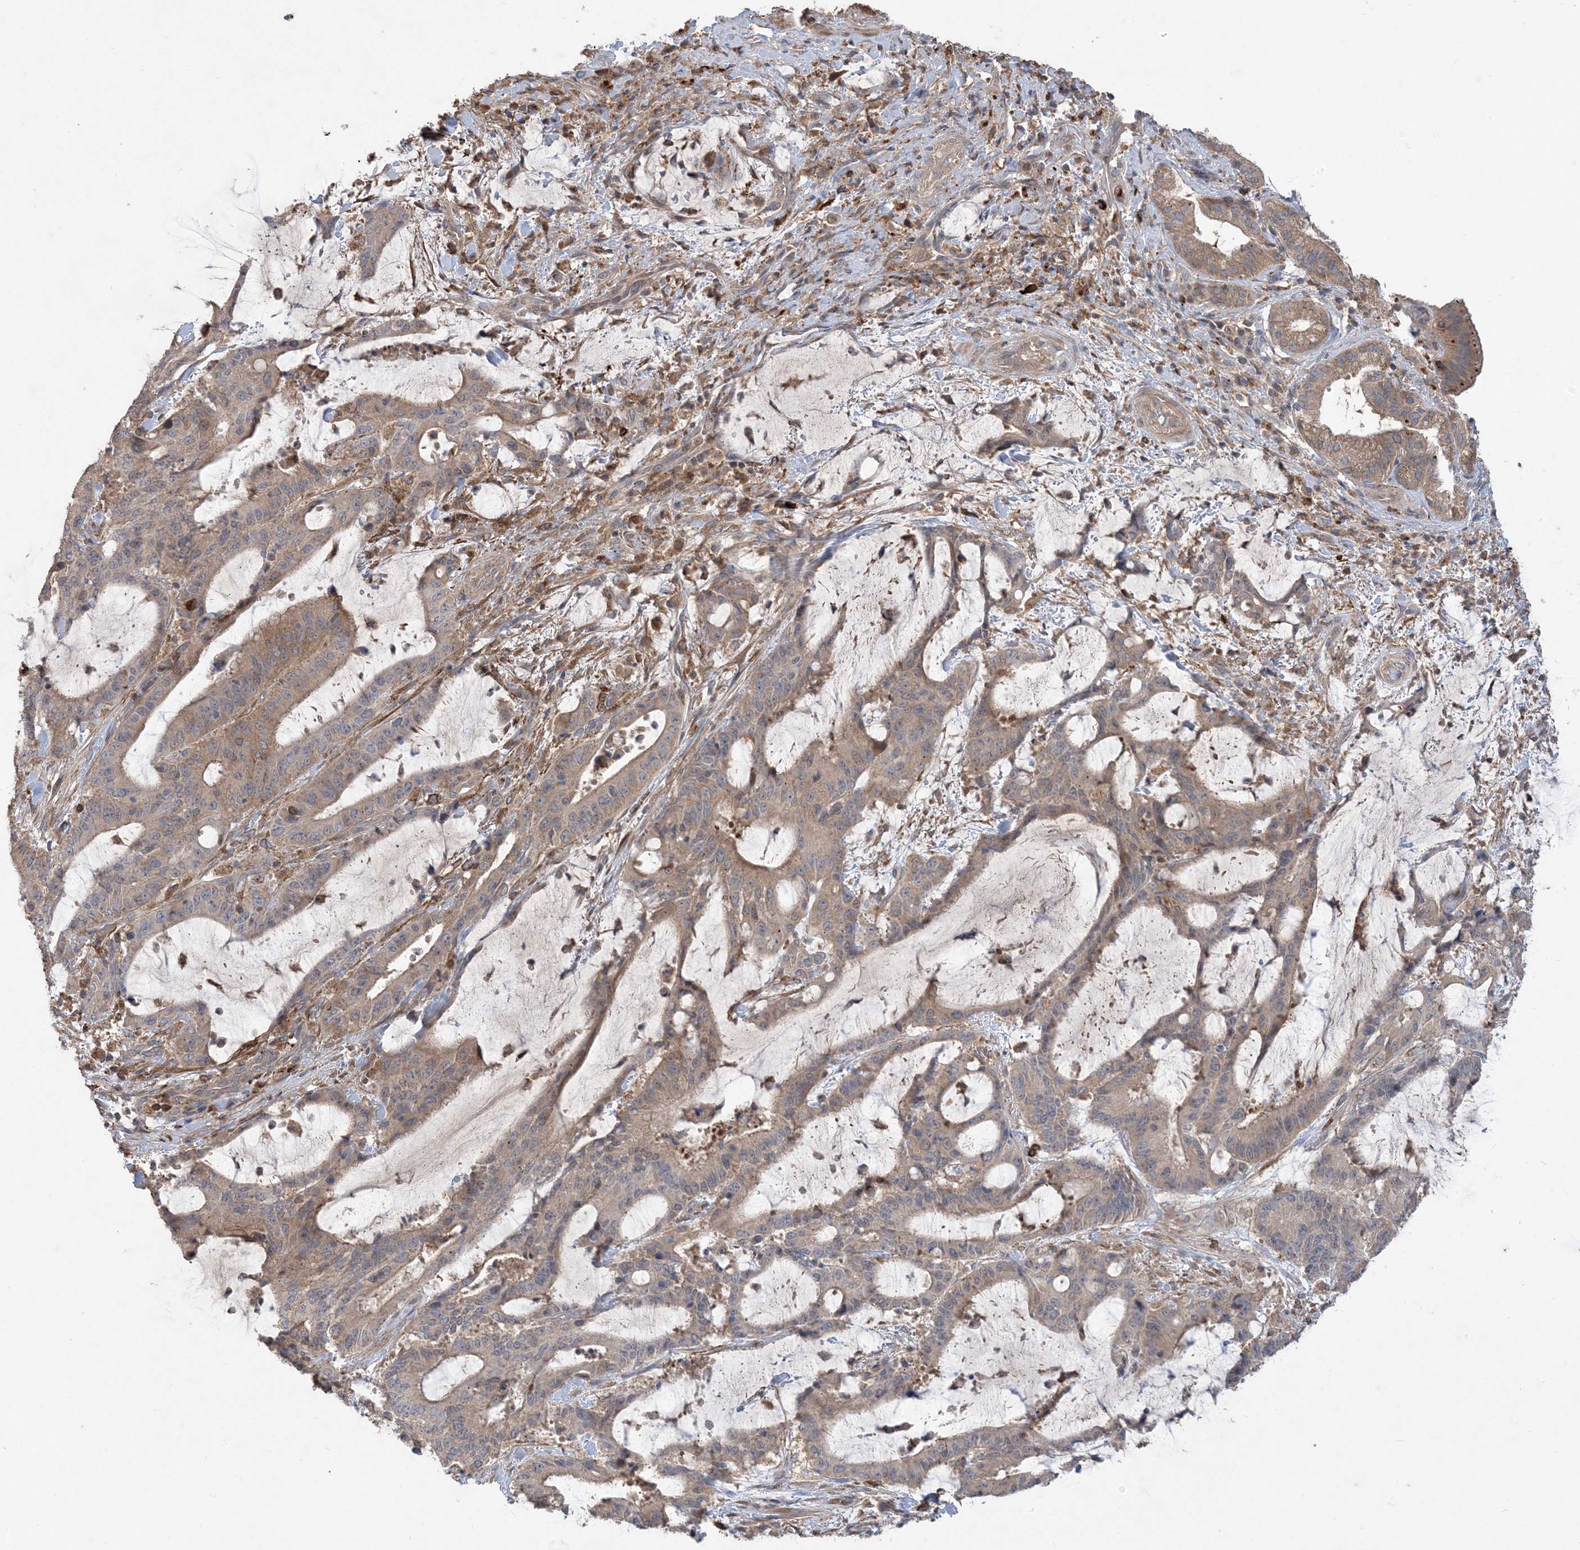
{"staining": {"intensity": "weak", "quantity": ">75%", "location": "cytoplasmic/membranous"}, "tissue": "liver cancer", "cell_type": "Tumor cells", "image_type": "cancer", "snomed": [{"axis": "morphology", "description": "Normal tissue, NOS"}, {"axis": "morphology", "description": "Cholangiocarcinoma"}, {"axis": "topography", "description": "Liver"}, {"axis": "topography", "description": "Peripheral nerve tissue"}], "caption": "Liver cancer stained for a protein displays weak cytoplasmic/membranous positivity in tumor cells.", "gene": "MASP2", "patient": {"sex": "female", "age": 73}}